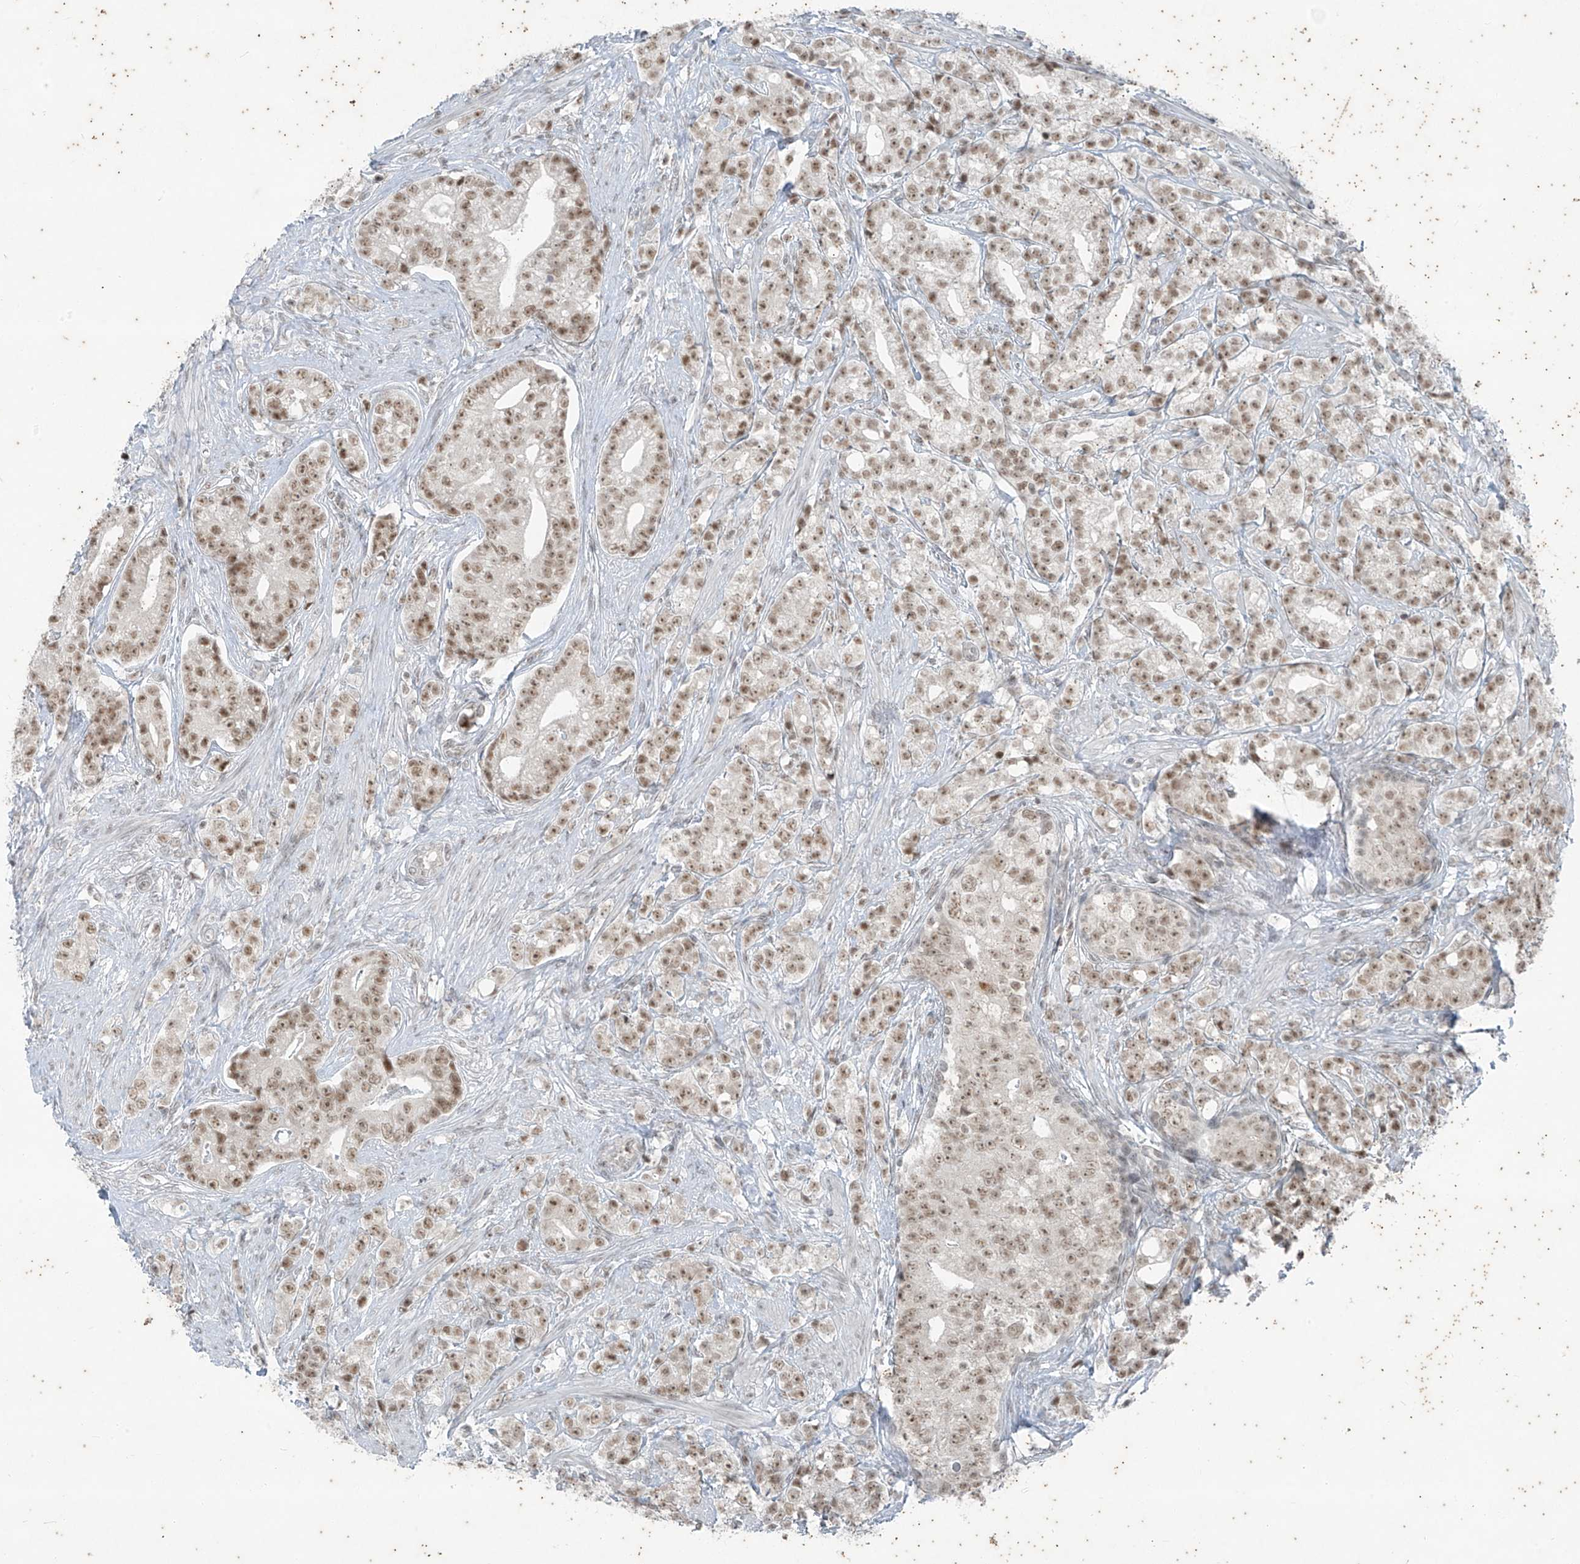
{"staining": {"intensity": "weak", "quantity": ">75%", "location": "nuclear"}, "tissue": "prostate cancer", "cell_type": "Tumor cells", "image_type": "cancer", "snomed": [{"axis": "morphology", "description": "Adenocarcinoma, High grade"}, {"axis": "topography", "description": "Prostate"}], "caption": "Immunohistochemistry photomicrograph of neoplastic tissue: prostate adenocarcinoma (high-grade) stained using immunohistochemistry reveals low levels of weak protein expression localized specifically in the nuclear of tumor cells, appearing as a nuclear brown color.", "gene": "ZNF354B", "patient": {"sex": "male", "age": 69}}